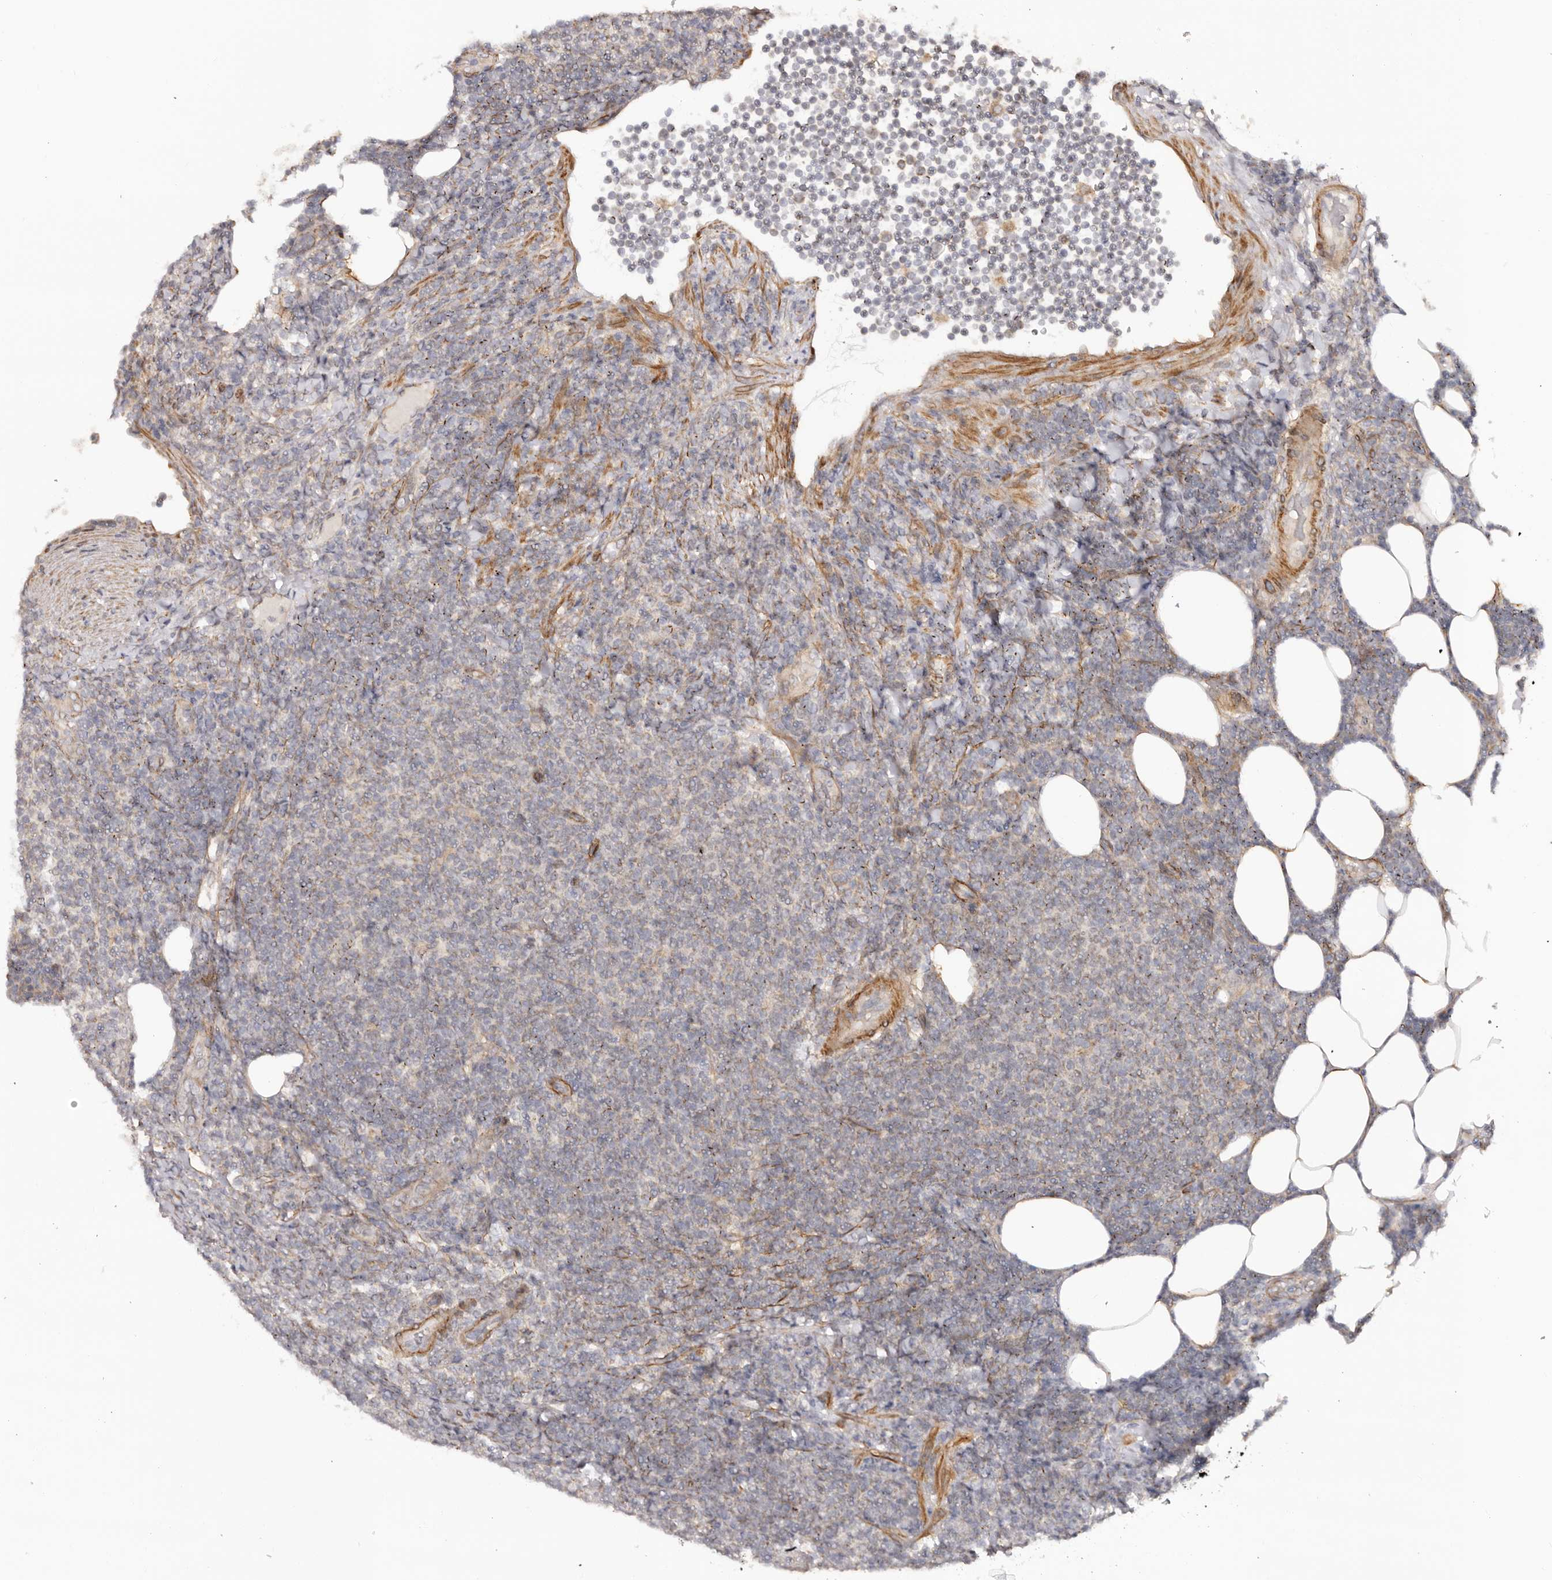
{"staining": {"intensity": "negative", "quantity": "none", "location": "none"}, "tissue": "lymphoma", "cell_type": "Tumor cells", "image_type": "cancer", "snomed": [{"axis": "morphology", "description": "Malignant lymphoma, non-Hodgkin's type, Low grade"}, {"axis": "topography", "description": "Lymph node"}], "caption": "Immunohistochemical staining of malignant lymphoma, non-Hodgkin's type (low-grade) demonstrates no significant expression in tumor cells.", "gene": "MICAL2", "patient": {"sex": "male", "age": 66}}